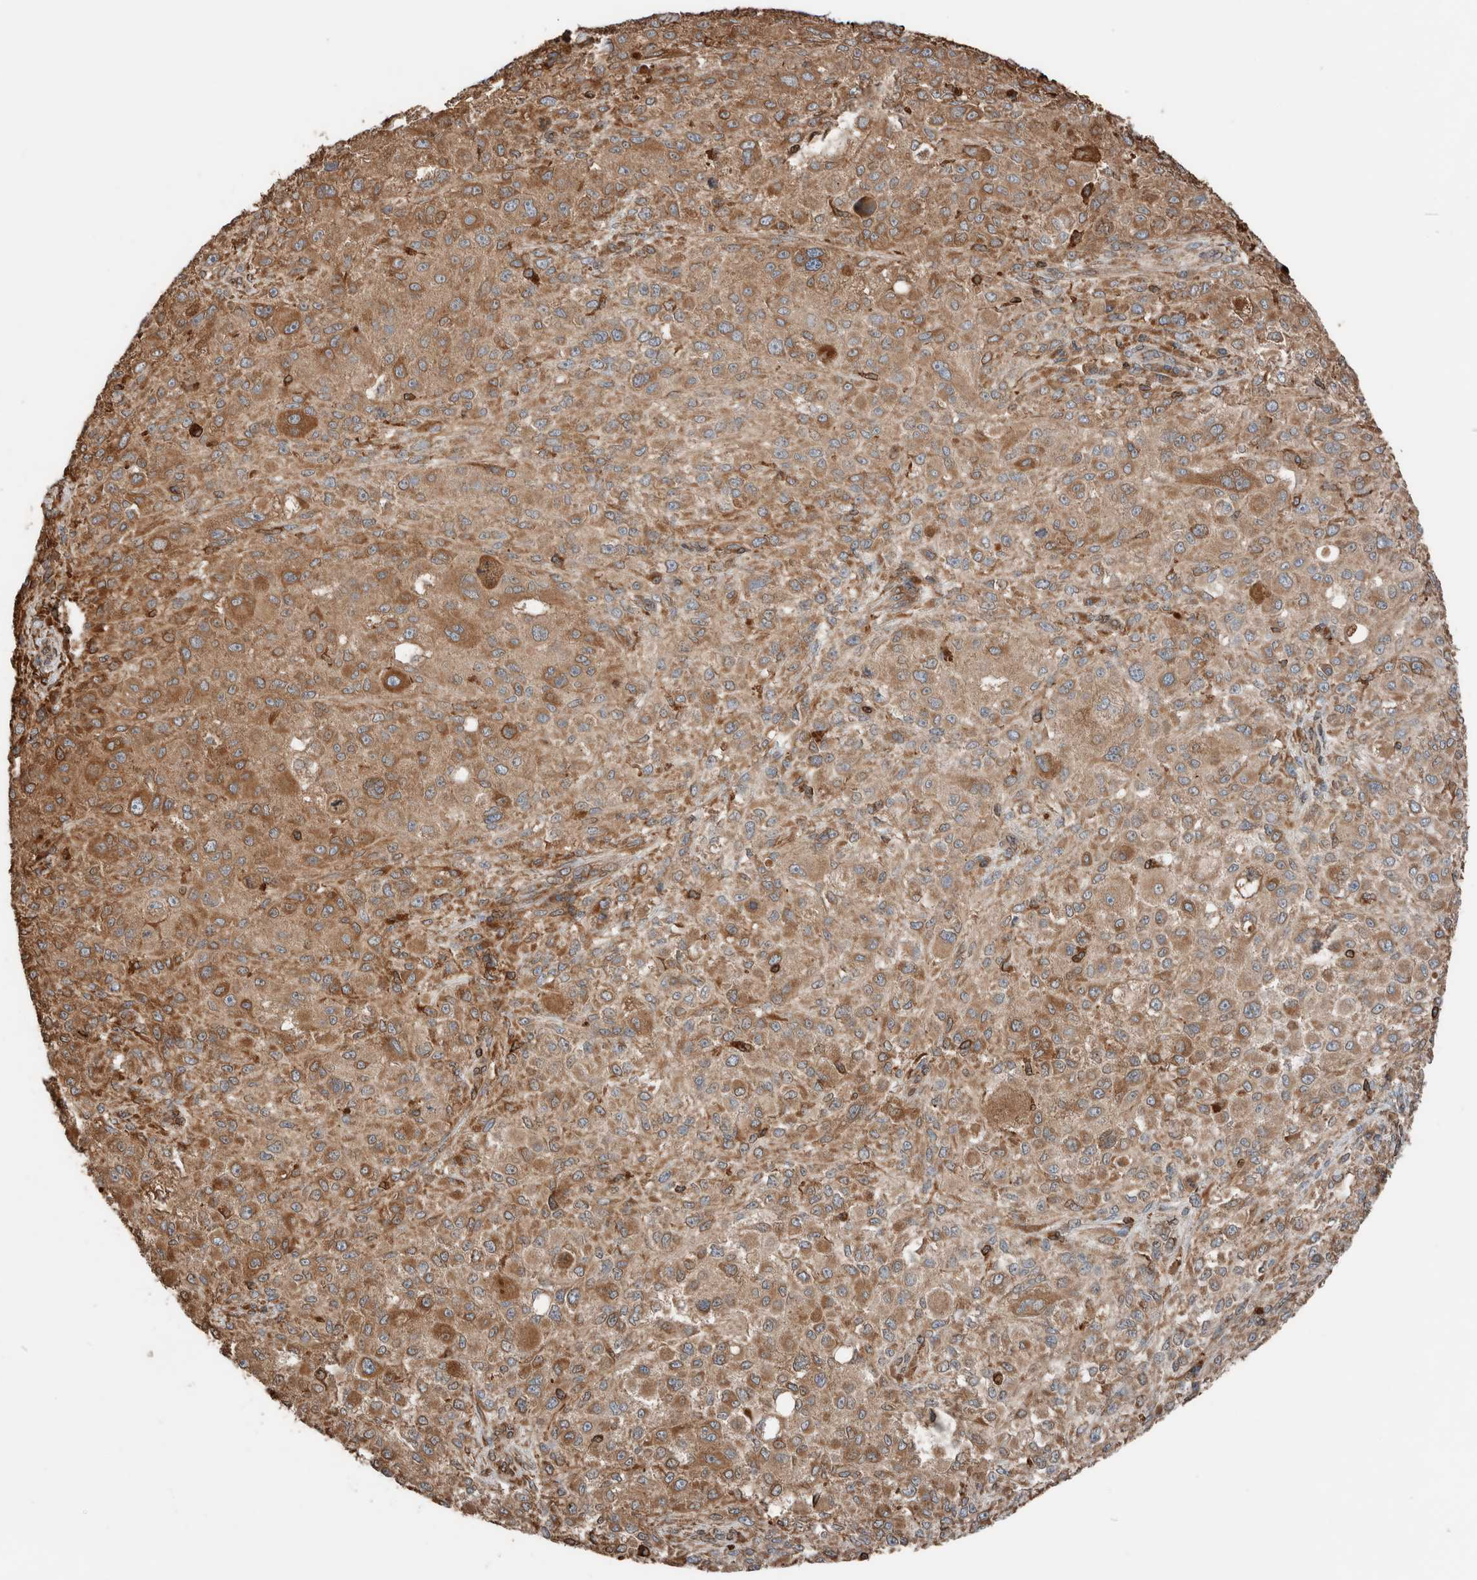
{"staining": {"intensity": "moderate", "quantity": ">75%", "location": "cytoplasmic/membranous"}, "tissue": "melanoma", "cell_type": "Tumor cells", "image_type": "cancer", "snomed": [{"axis": "morphology", "description": "Necrosis, NOS"}, {"axis": "morphology", "description": "Malignant melanoma, NOS"}, {"axis": "topography", "description": "Skin"}], "caption": "The immunohistochemical stain highlights moderate cytoplasmic/membranous staining in tumor cells of malignant melanoma tissue.", "gene": "ERAP2", "patient": {"sex": "female", "age": 87}}